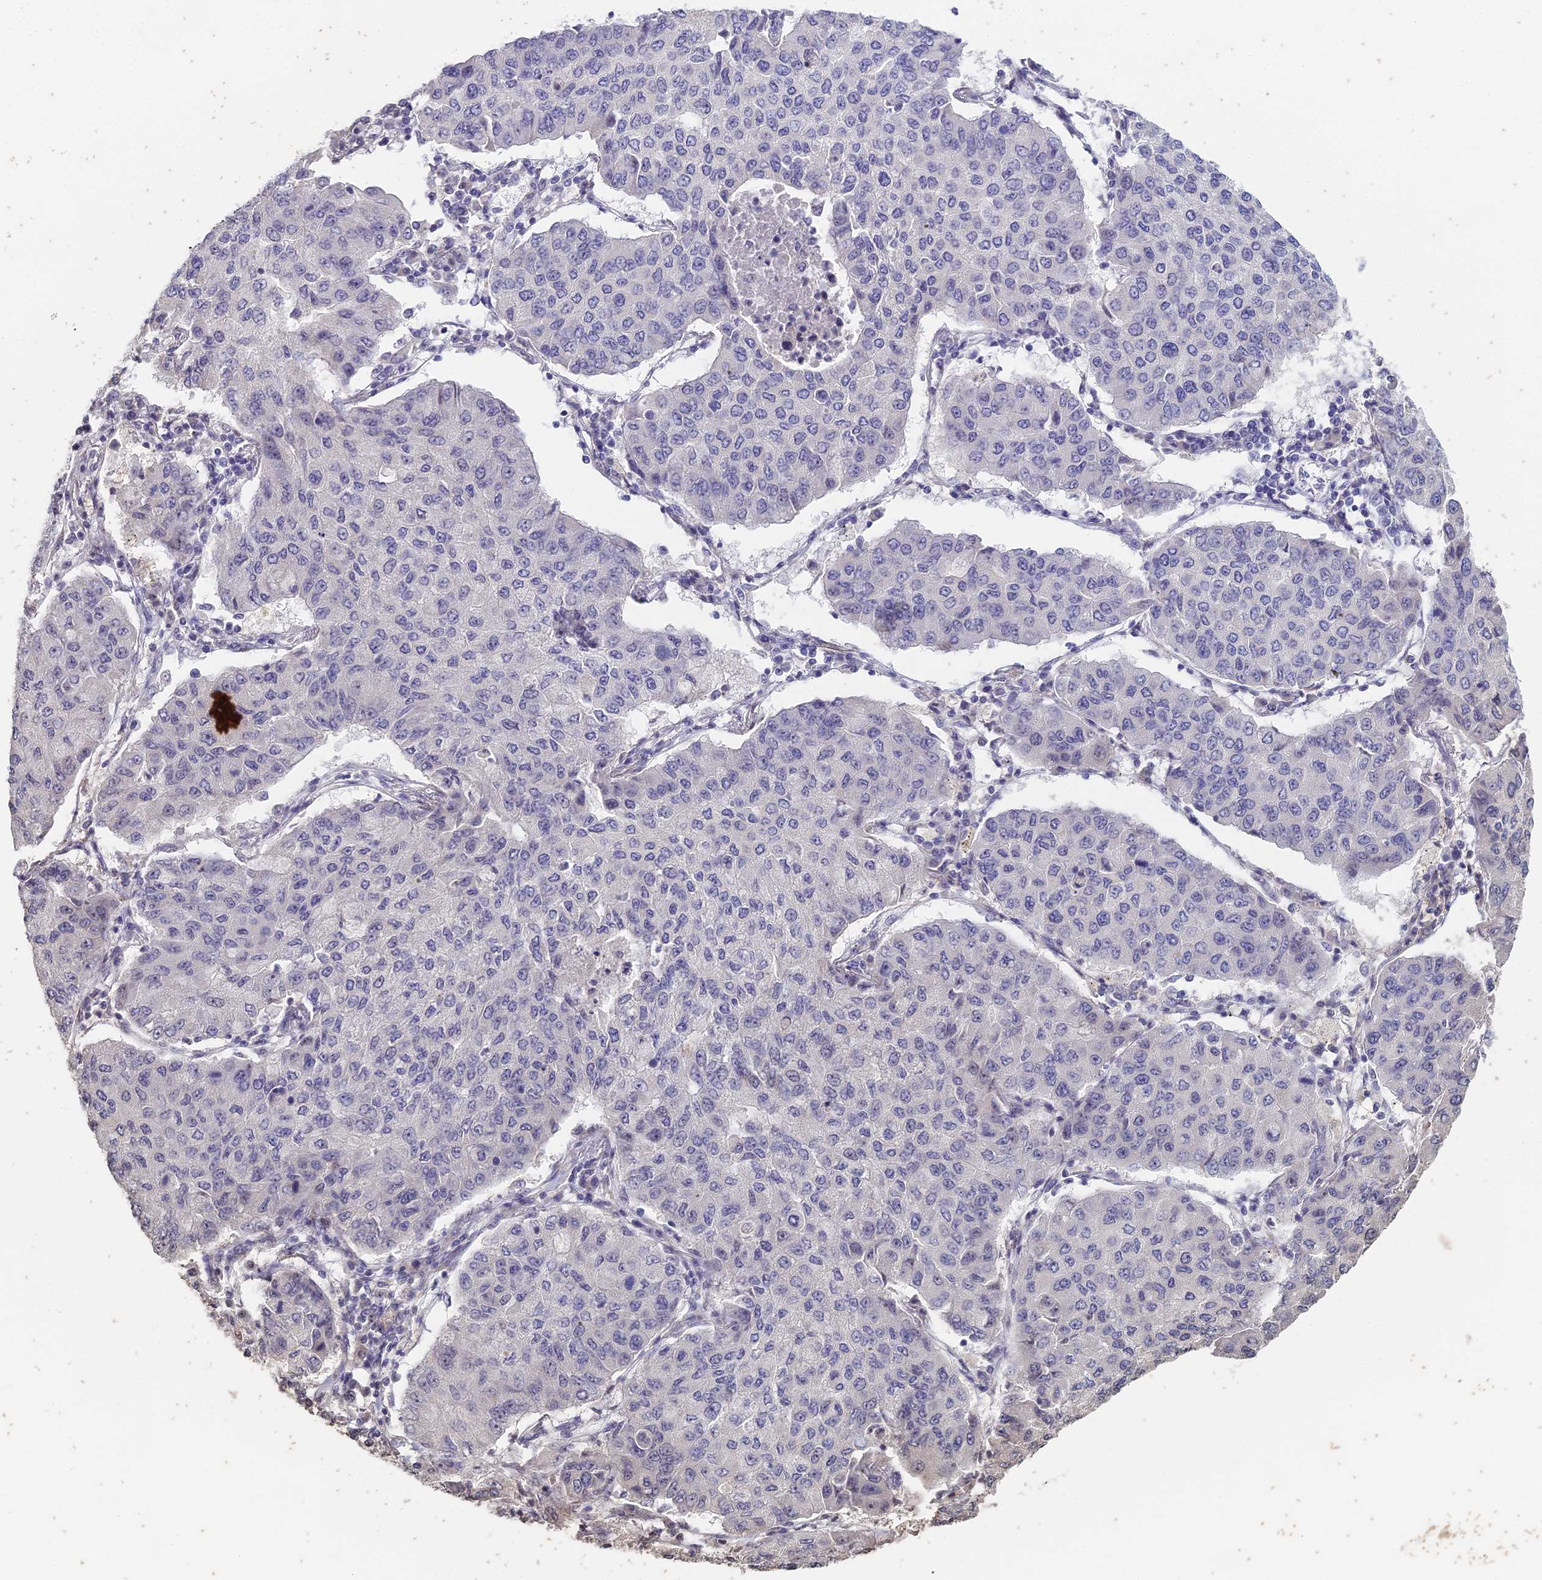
{"staining": {"intensity": "negative", "quantity": "none", "location": "none"}, "tissue": "lung cancer", "cell_type": "Tumor cells", "image_type": "cancer", "snomed": [{"axis": "morphology", "description": "Squamous cell carcinoma, NOS"}, {"axis": "topography", "description": "Lung"}], "caption": "Immunohistochemical staining of lung cancer (squamous cell carcinoma) exhibits no significant positivity in tumor cells.", "gene": "PRR22", "patient": {"sex": "male", "age": 74}}